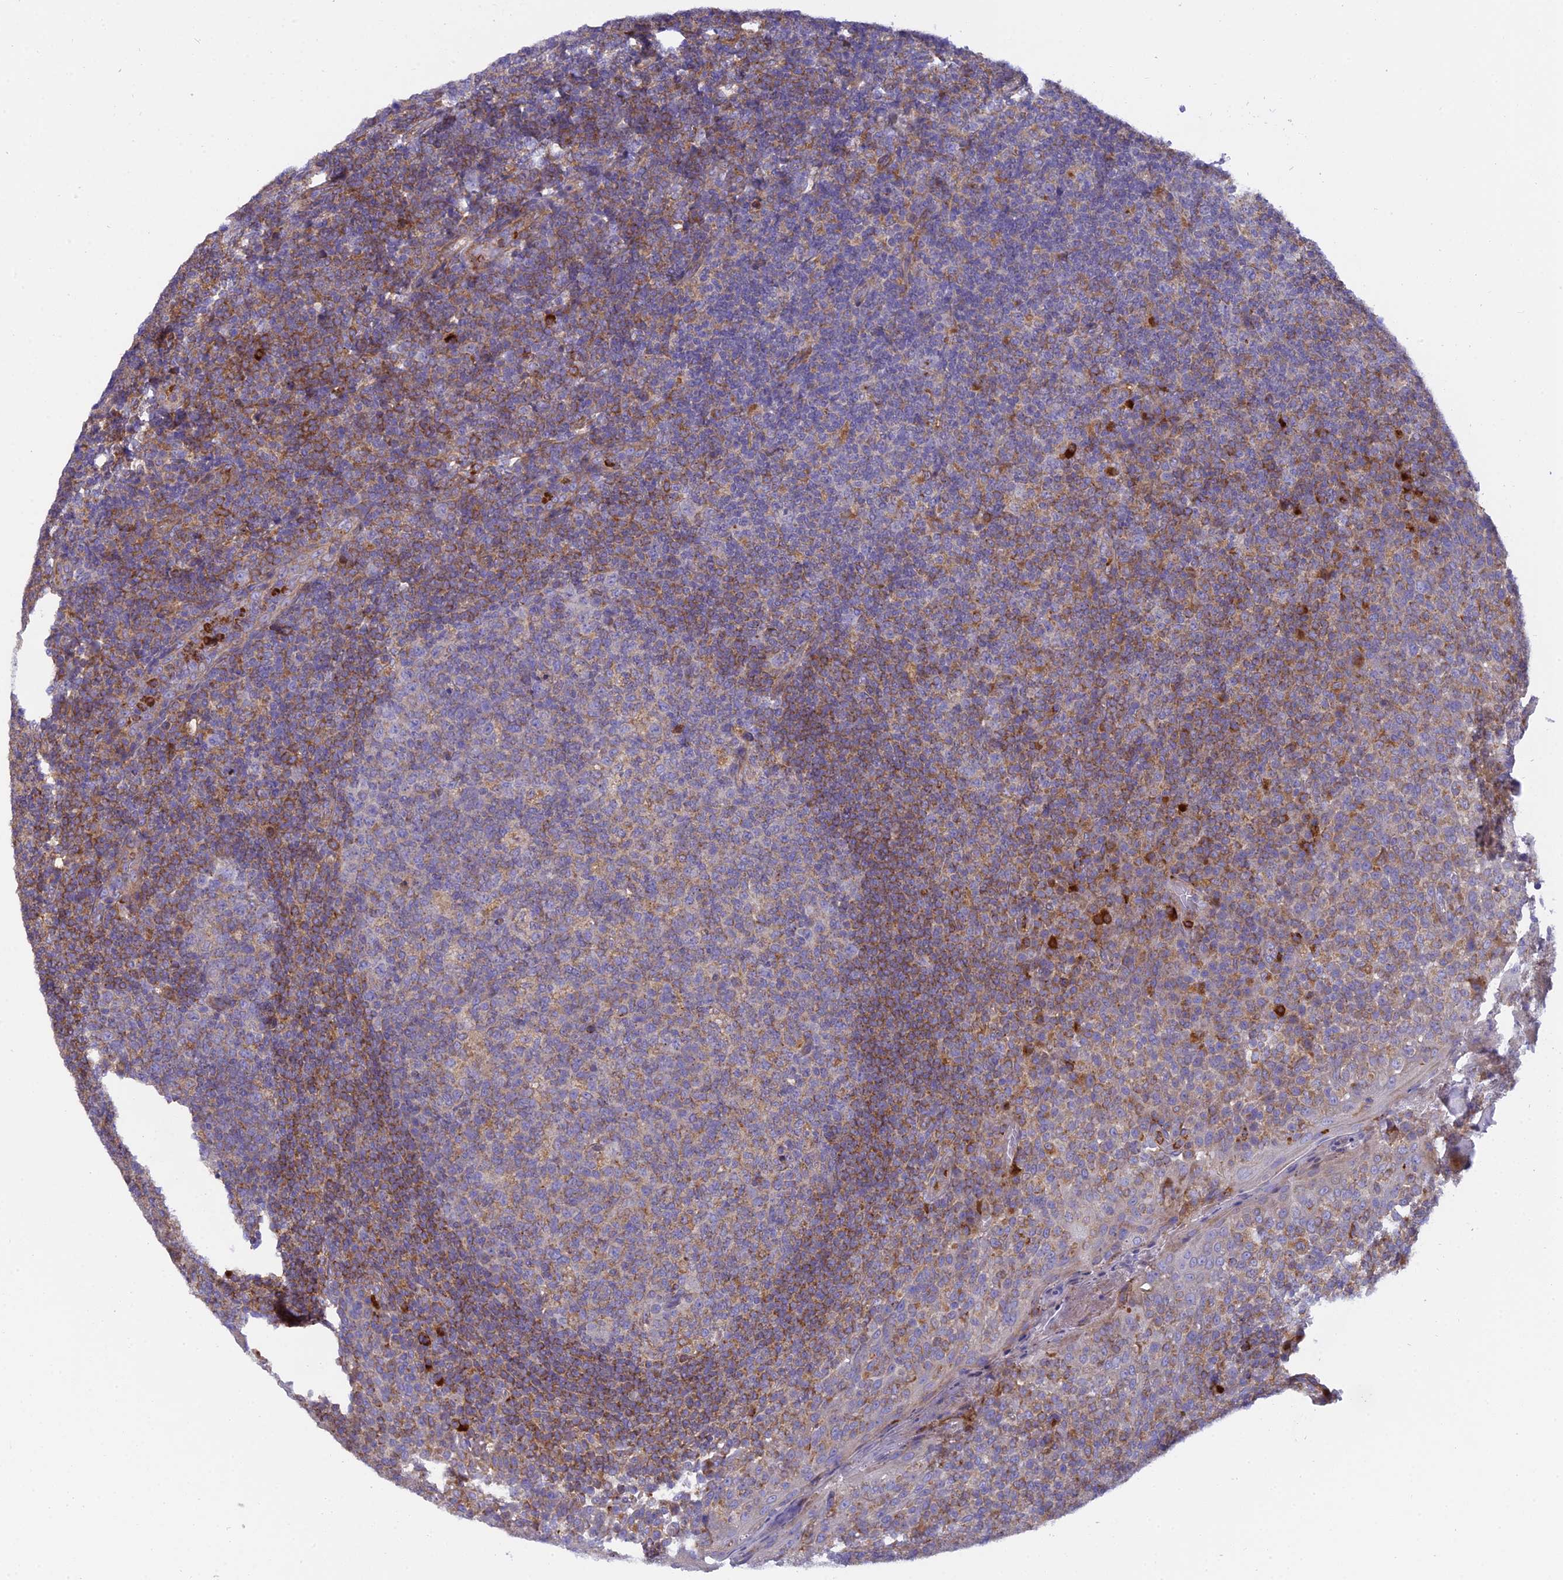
{"staining": {"intensity": "moderate", "quantity": "25%-75%", "location": "cytoplasmic/membranous"}, "tissue": "tonsil", "cell_type": "Germinal center cells", "image_type": "normal", "snomed": [{"axis": "morphology", "description": "Normal tissue, NOS"}, {"axis": "topography", "description": "Tonsil"}], "caption": "Immunohistochemical staining of benign human tonsil shows moderate cytoplasmic/membranous protein positivity in approximately 25%-75% of germinal center cells. Immunohistochemistry stains the protein of interest in brown and the nuclei are stained blue.", "gene": "CLCN7", "patient": {"sex": "female", "age": 19}}